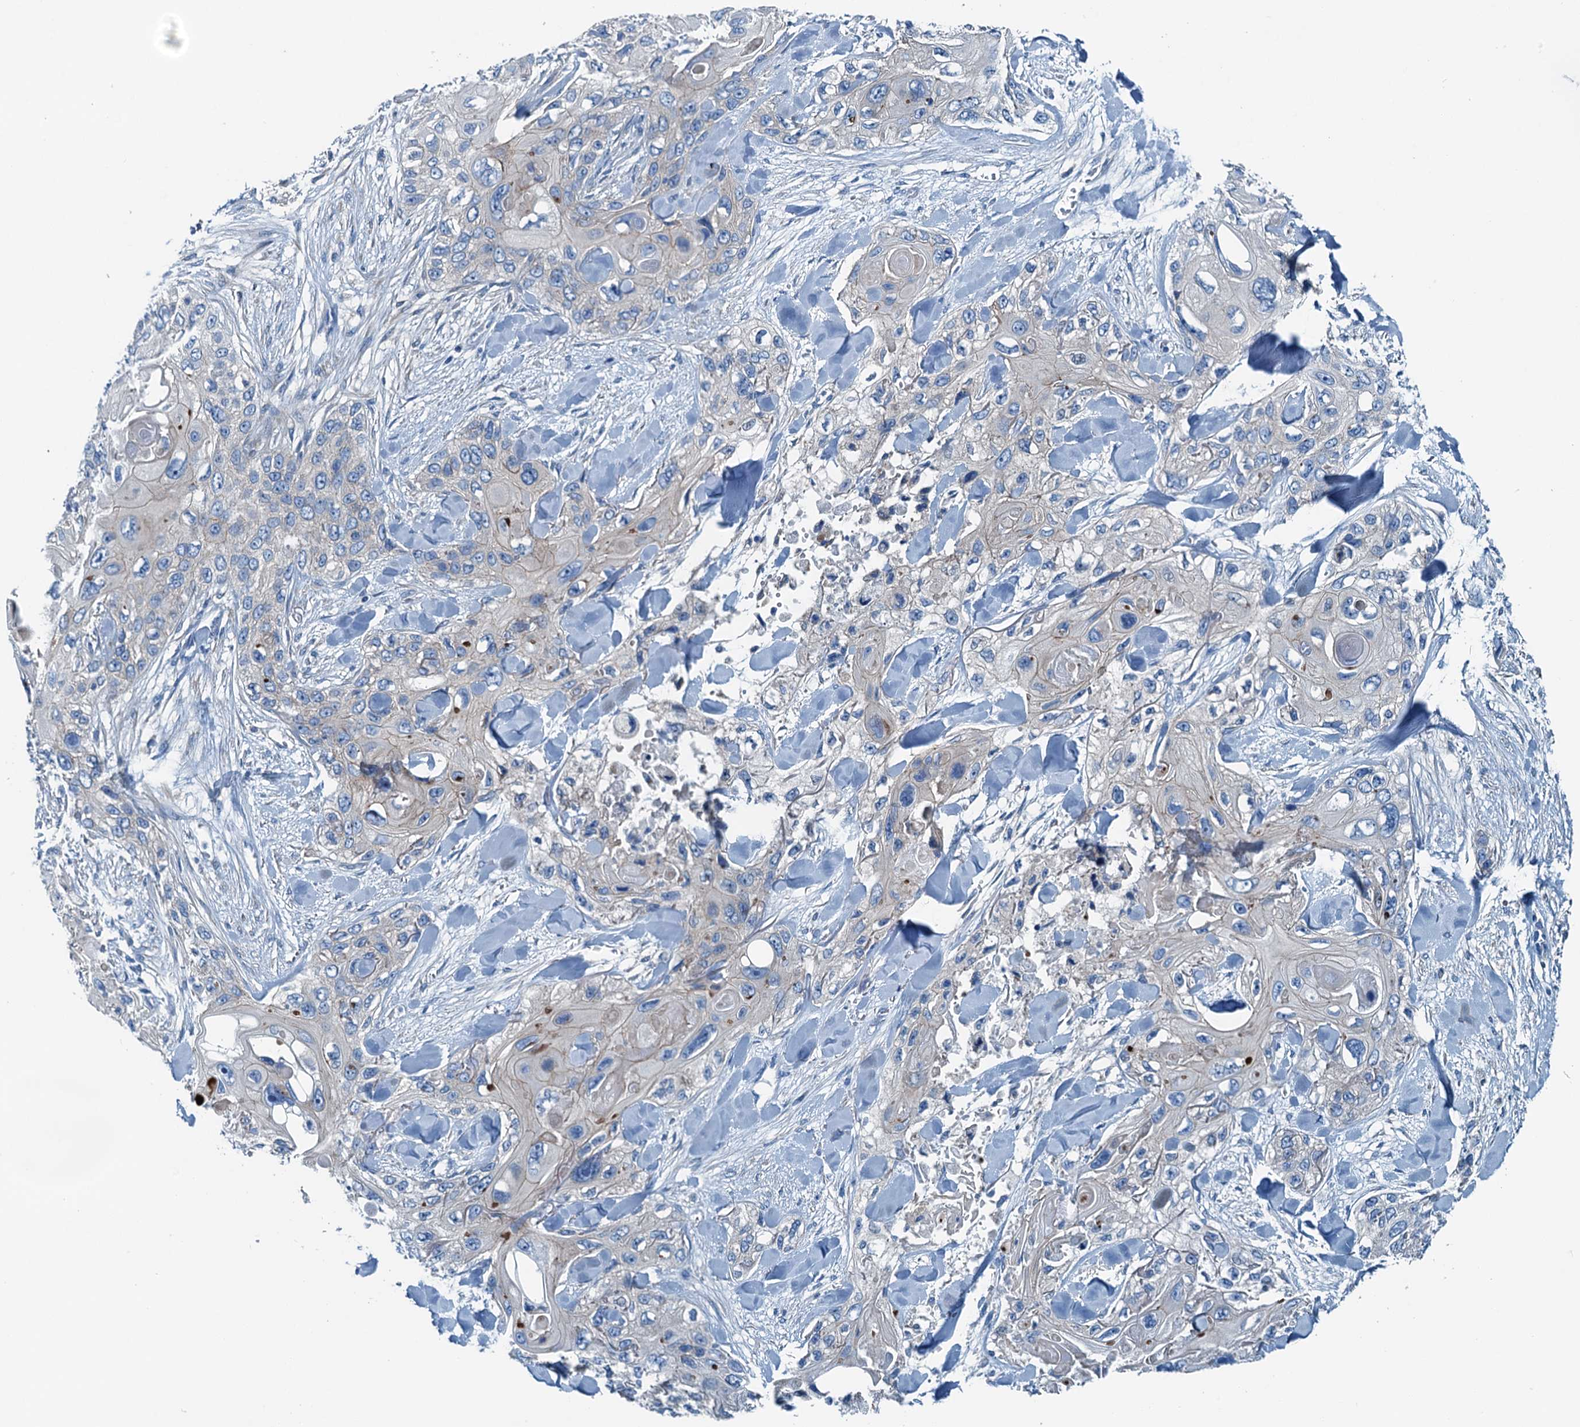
{"staining": {"intensity": "negative", "quantity": "none", "location": "none"}, "tissue": "skin cancer", "cell_type": "Tumor cells", "image_type": "cancer", "snomed": [{"axis": "morphology", "description": "Normal tissue, NOS"}, {"axis": "morphology", "description": "Squamous cell carcinoma, NOS"}, {"axis": "topography", "description": "Skin"}], "caption": "High magnification brightfield microscopy of skin squamous cell carcinoma stained with DAB (3,3'-diaminobenzidine) (brown) and counterstained with hematoxylin (blue): tumor cells show no significant expression.", "gene": "RAB3IL1", "patient": {"sex": "male", "age": 72}}